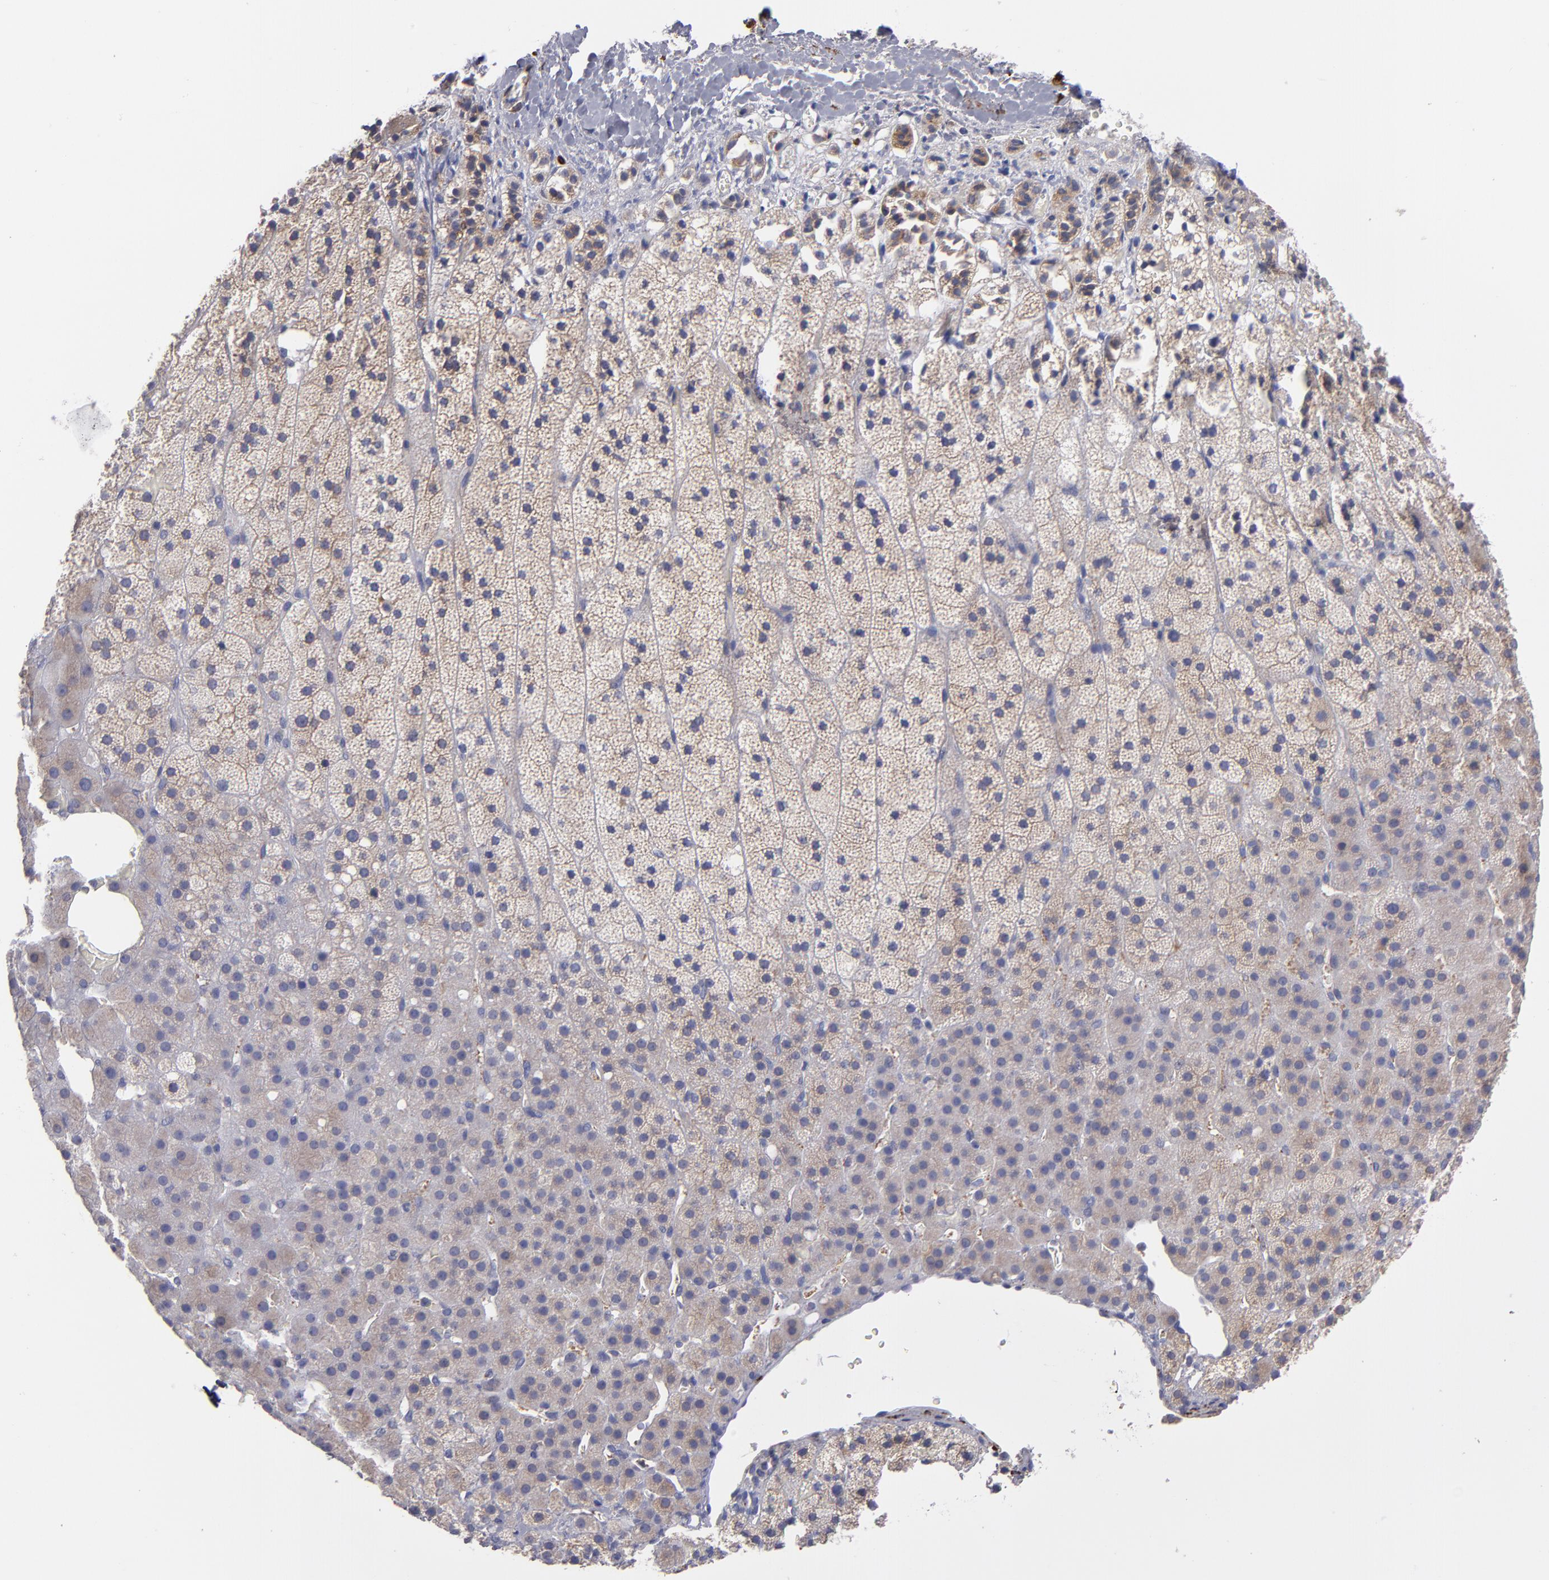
{"staining": {"intensity": "moderate", "quantity": ">75%", "location": "cytoplasmic/membranous"}, "tissue": "adrenal gland", "cell_type": "Glandular cells", "image_type": "normal", "snomed": [{"axis": "morphology", "description": "Normal tissue, NOS"}, {"axis": "topography", "description": "Adrenal gland"}], "caption": "A histopathology image showing moderate cytoplasmic/membranous staining in about >75% of glandular cells in unremarkable adrenal gland, as visualized by brown immunohistochemical staining.", "gene": "SLMAP", "patient": {"sex": "male", "age": 35}}